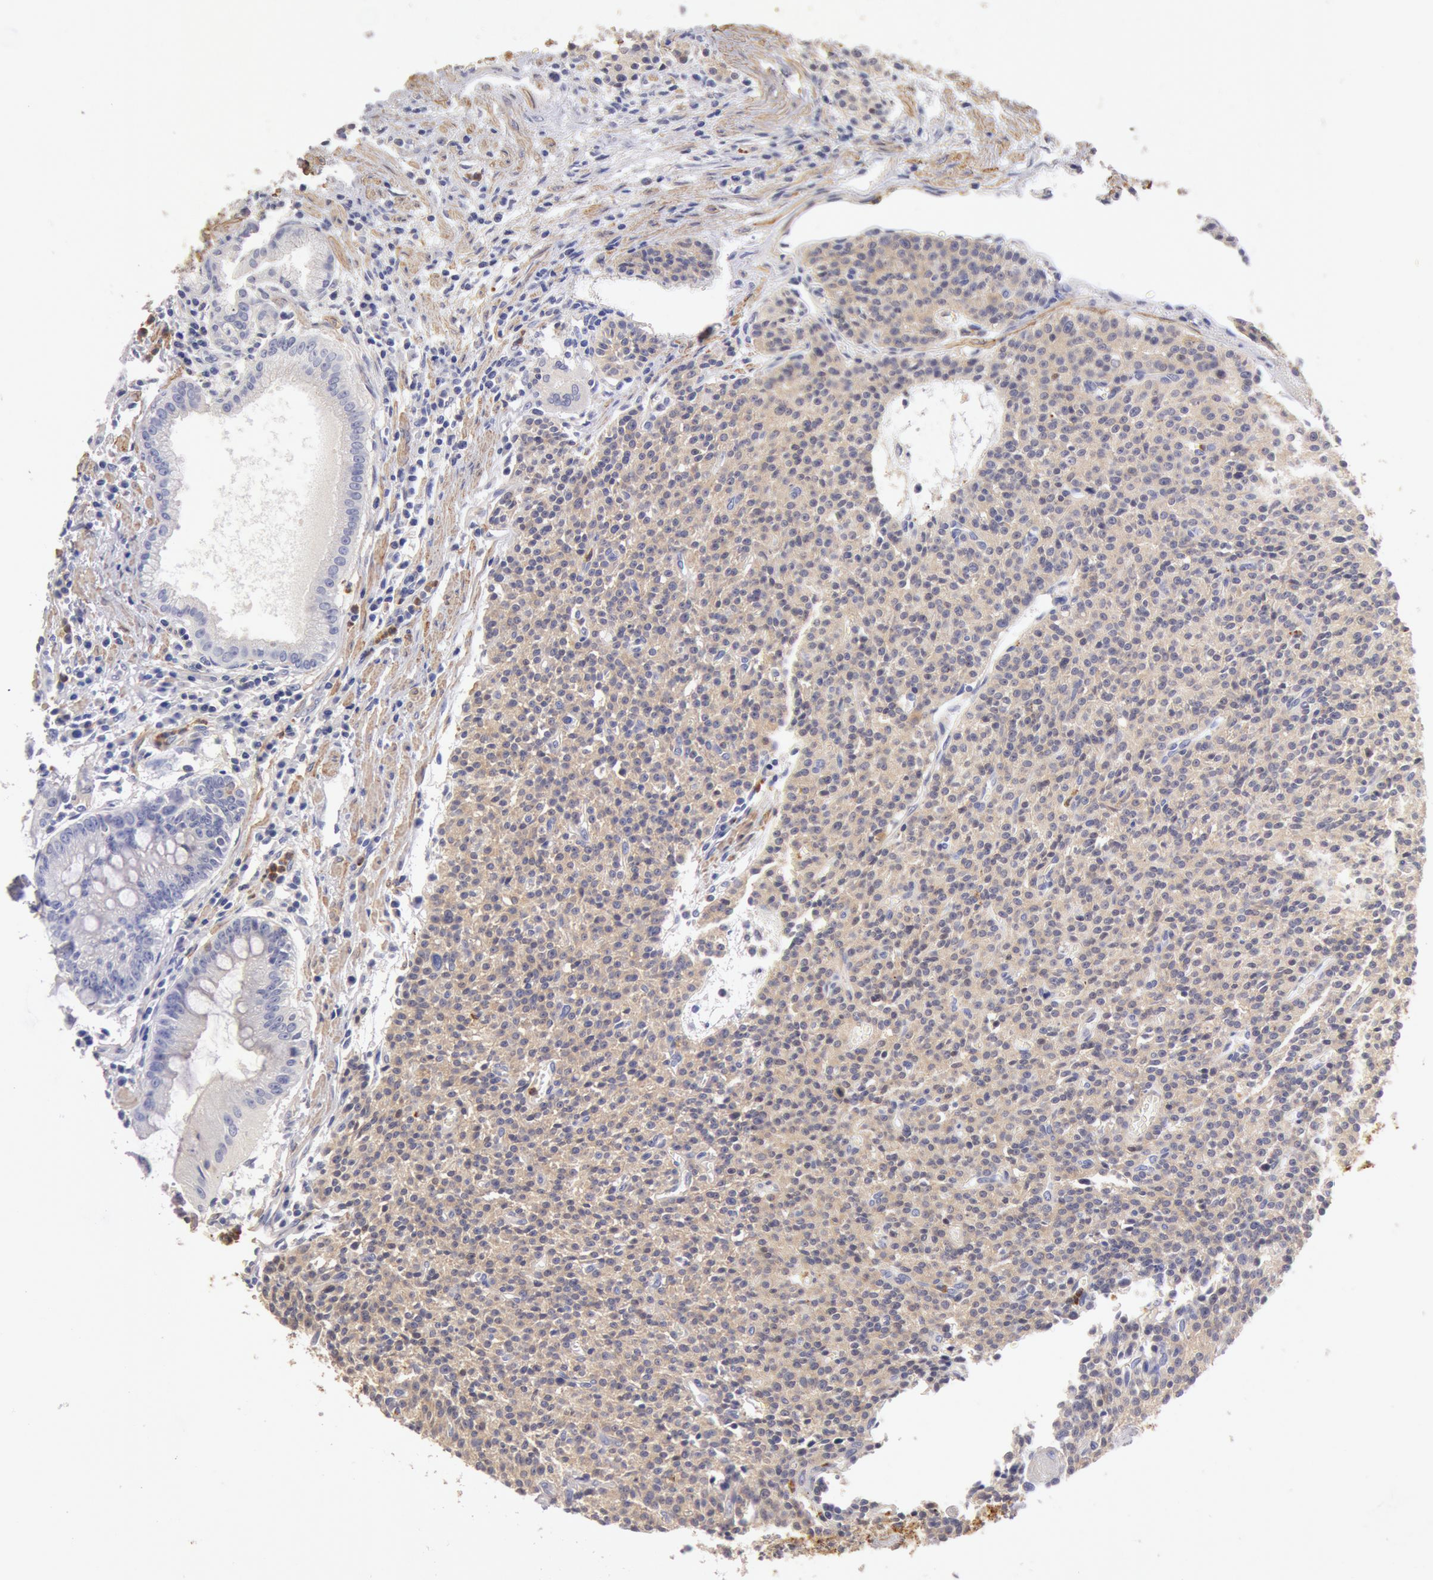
{"staining": {"intensity": "weak", "quantity": ">75%", "location": "cytoplasmic/membranous"}, "tissue": "carcinoid", "cell_type": "Tumor cells", "image_type": "cancer", "snomed": [{"axis": "morphology", "description": "Carcinoid, malignant, NOS"}, {"axis": "topography", "description": "Stomach"}], "caption": "This histopathology image exhibits immunohistochemistry staining of malignant carcinoid, with low weak cytoplasmic/membranous positivity in about >75% of tumor cells.", "gene": "TMED8", "patient": {"sex": "female", "age": 76}}